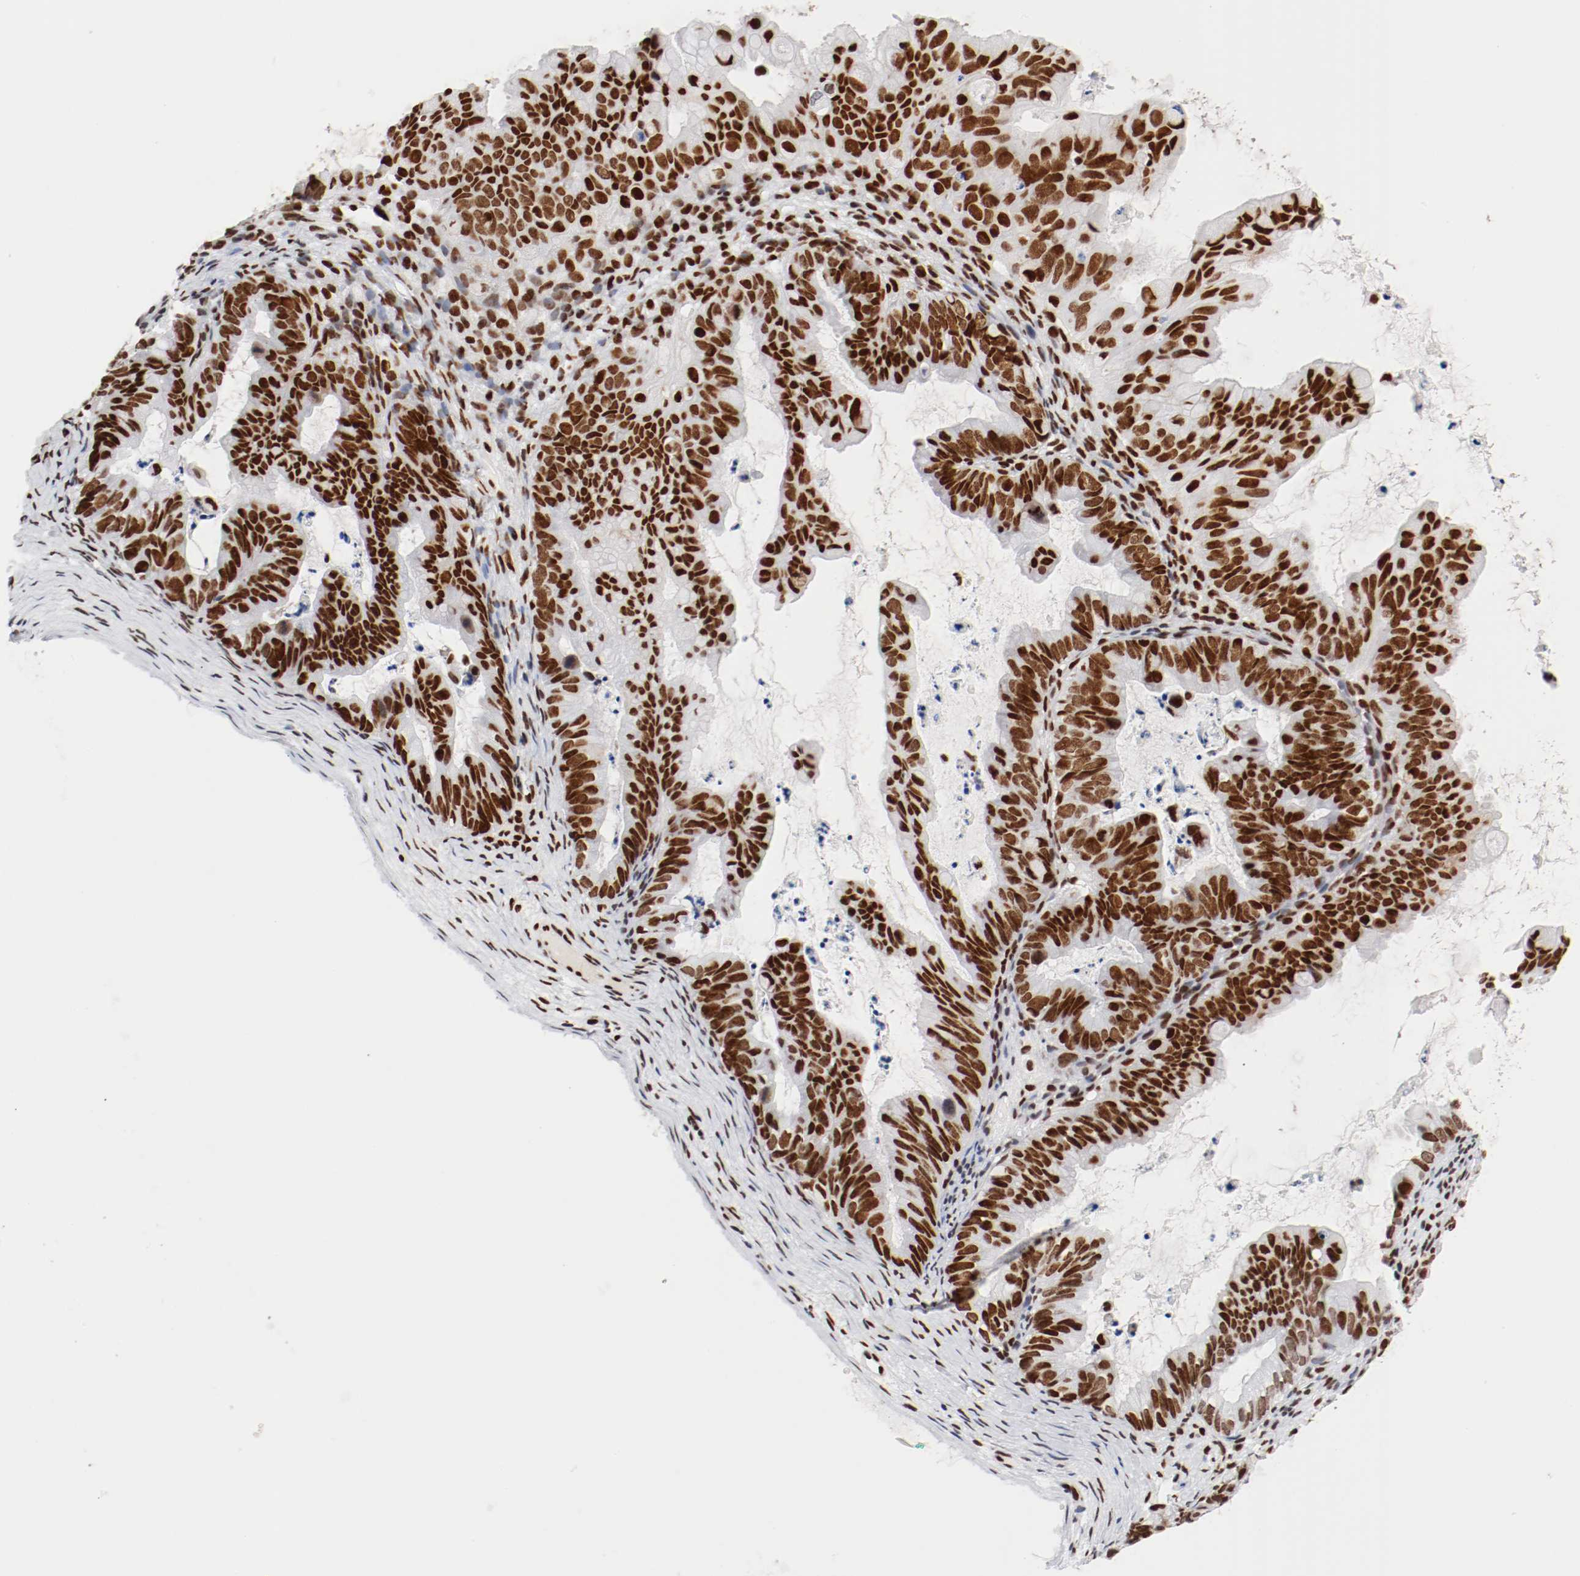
{"staining": {"intensity": "strong", "quantity": ">75%", "location": "nuclear"}, "tissue": "ovarian cancer", "cell_type": "Tumor cells", "image_type": "cancer", "snomed": [{"axis": "morphology", "description": "Cystadenocarcinoma, mucinous, NOS"}, {"axis": "topography", "description": "Ovary"}], "caption": "Human ovarian mucinous cystadenocarcinoma stained with a brown dye displays strong nuclear positive staining in about >75% of tumor cells.", "gene": "CTBP1", "patient": {"sex": "female", "age": 36}}